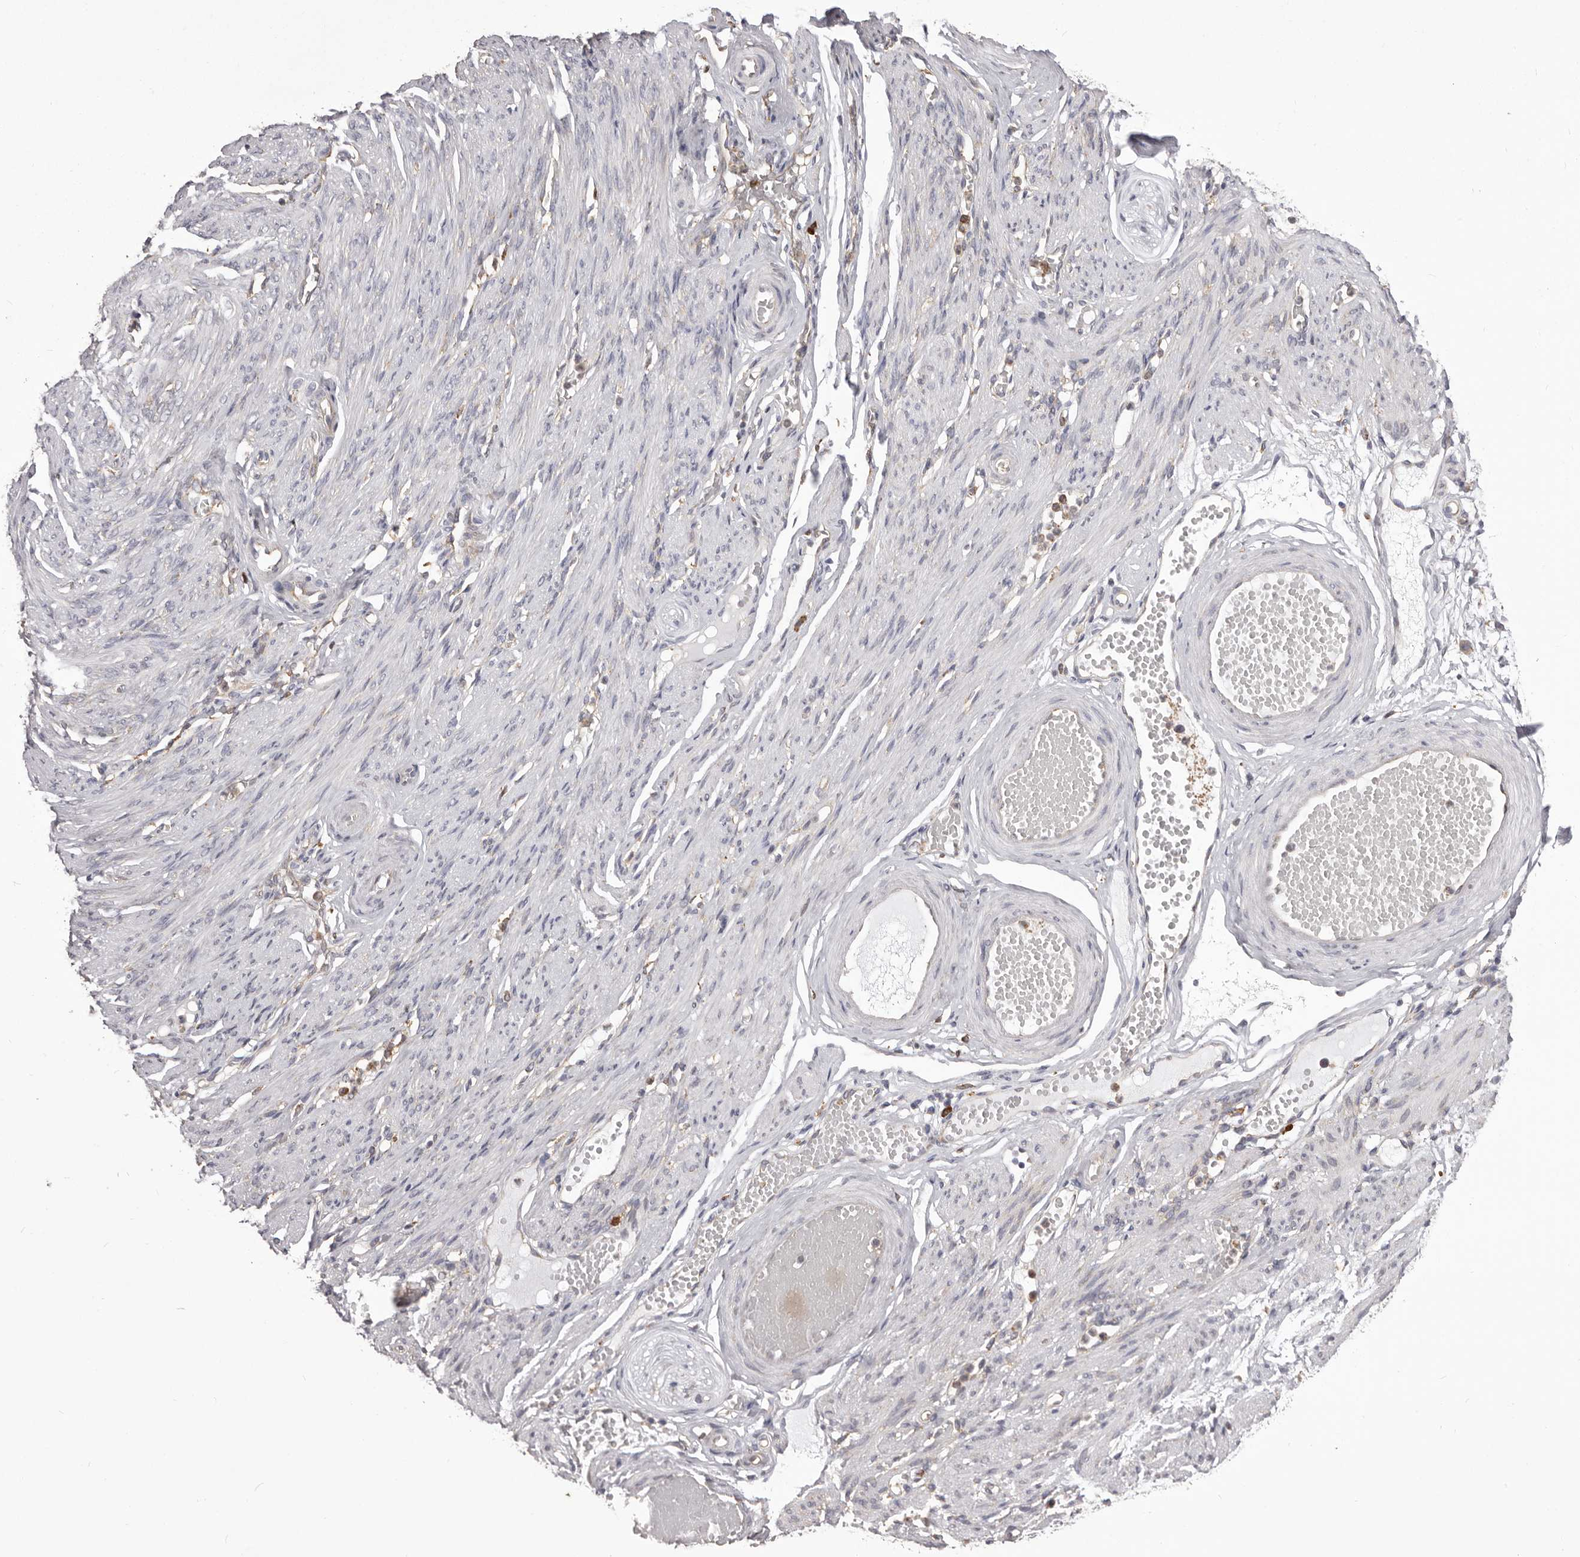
{"staining": {"intensity": "negative", "quantity": "none", "location": "none"}, "tissue": "adipose tissue", "cell_type": "Adipocytes", "image_type": "normal", "snomed": [{"axis": "morphology", "description": "Normal tissue, NOS"}, {"axis": "topography", "description": "Smooth muscle"}, {"axis": "topography", "description": "Peripheral nerve tissue"}], "caption": "Immunohistochemical staining of unremarkable adipose tissue reveals no significant staining in adipocytes. (DAB immunohistochemistry with hematoxylin counter stain).", "gene": "QRSL1", "patient": {"sex": "female", "age": 39}}